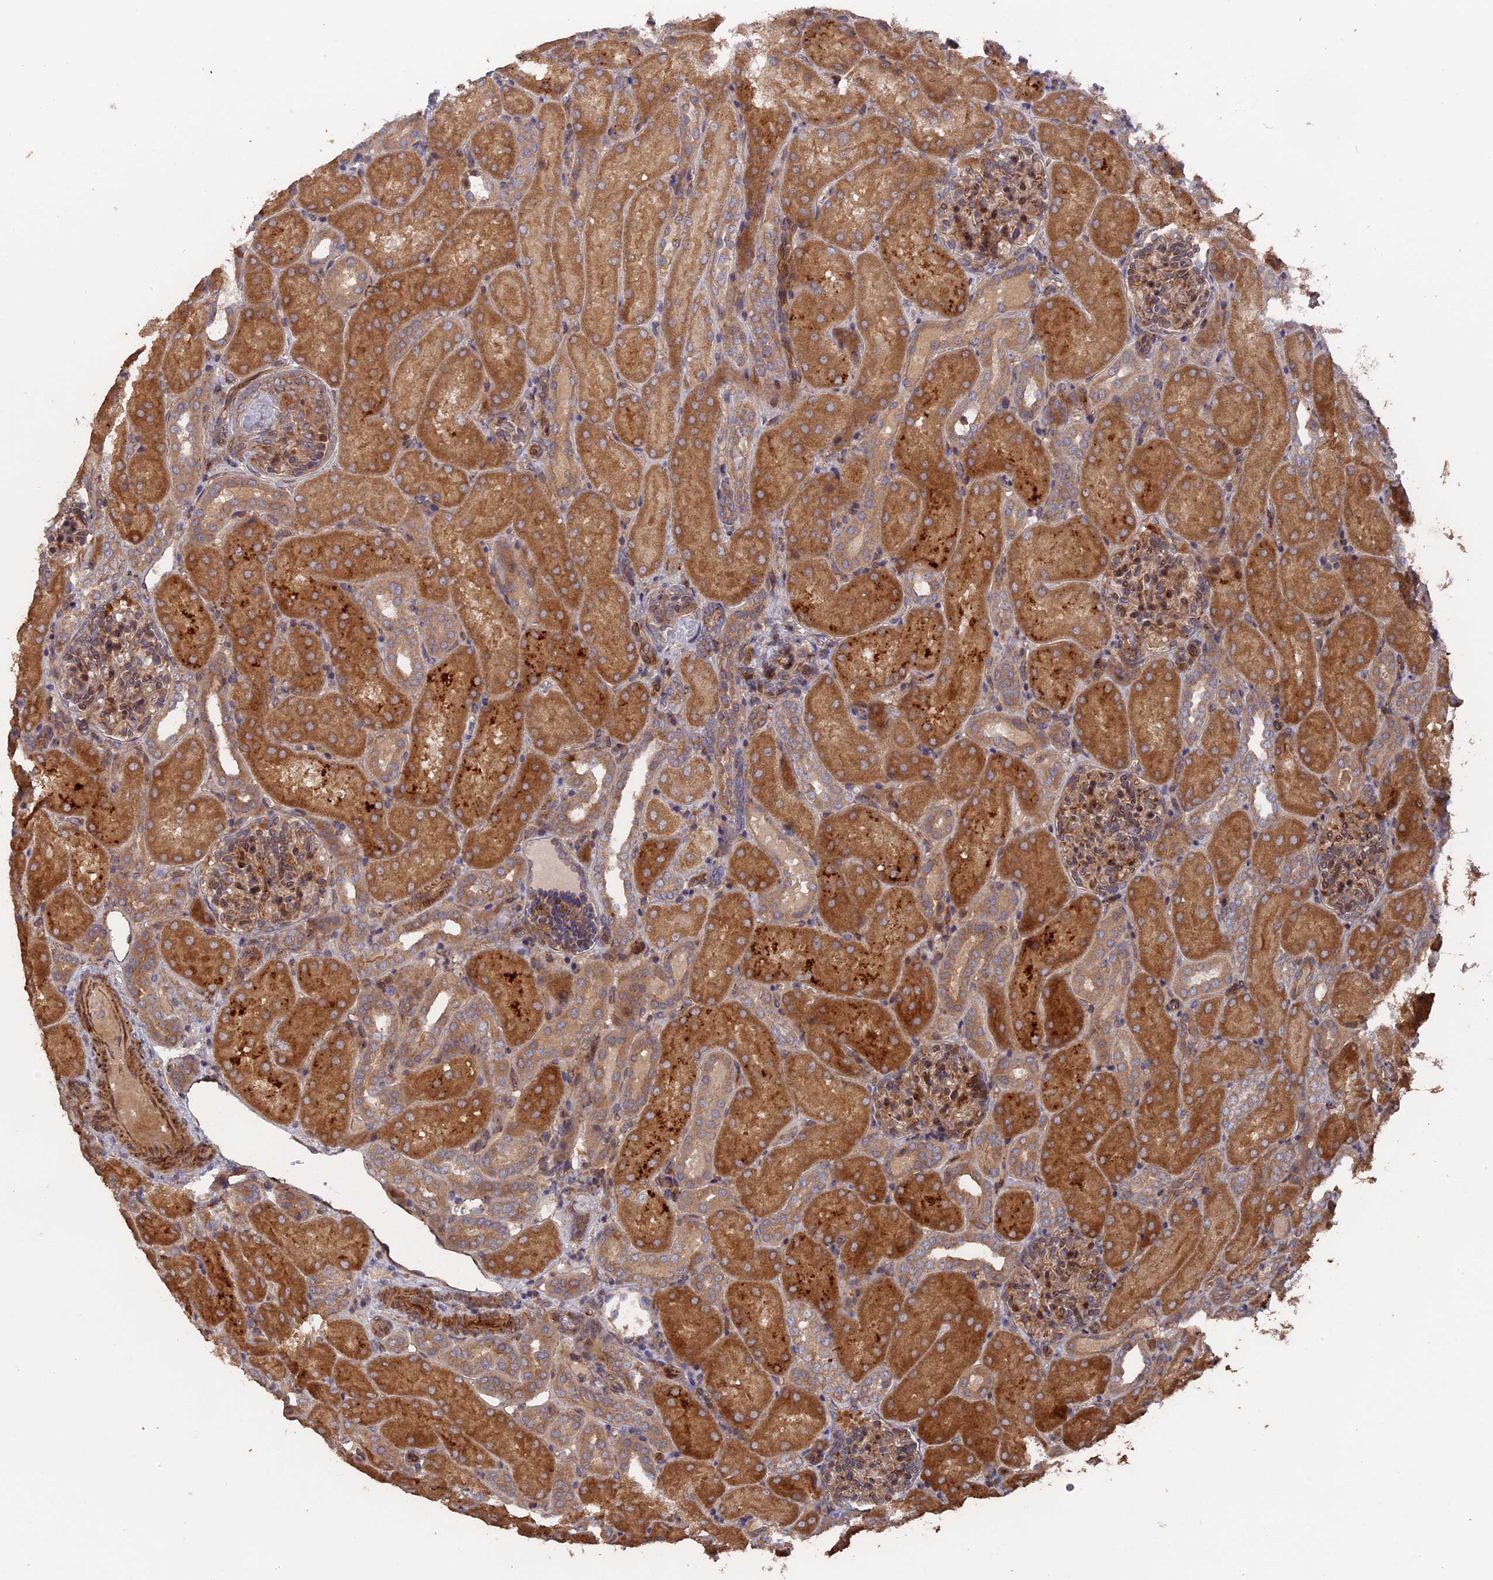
{"staining": {"intensity": "moderate", "quantity": ">75%", "location": "cytoplasmic/membranous"}, "tissue": "kidney", "cell_type": "Cells in glomeruli", "image_type": "normal", "snomed": [{"axis": "morphology", "description": "Normal tissue, NOS"}, {"axis": "topography", "description": "Kidney"}], "caption": "A photomicrograph showing moderate cytoplasmic/membranous positivity in approximately >75% of cells in glomeruli in benign kidney, as visualized by brown immunohistochemical staining.", "gene": "DEF8", "patient": {"sex": "male", "age": 1}}